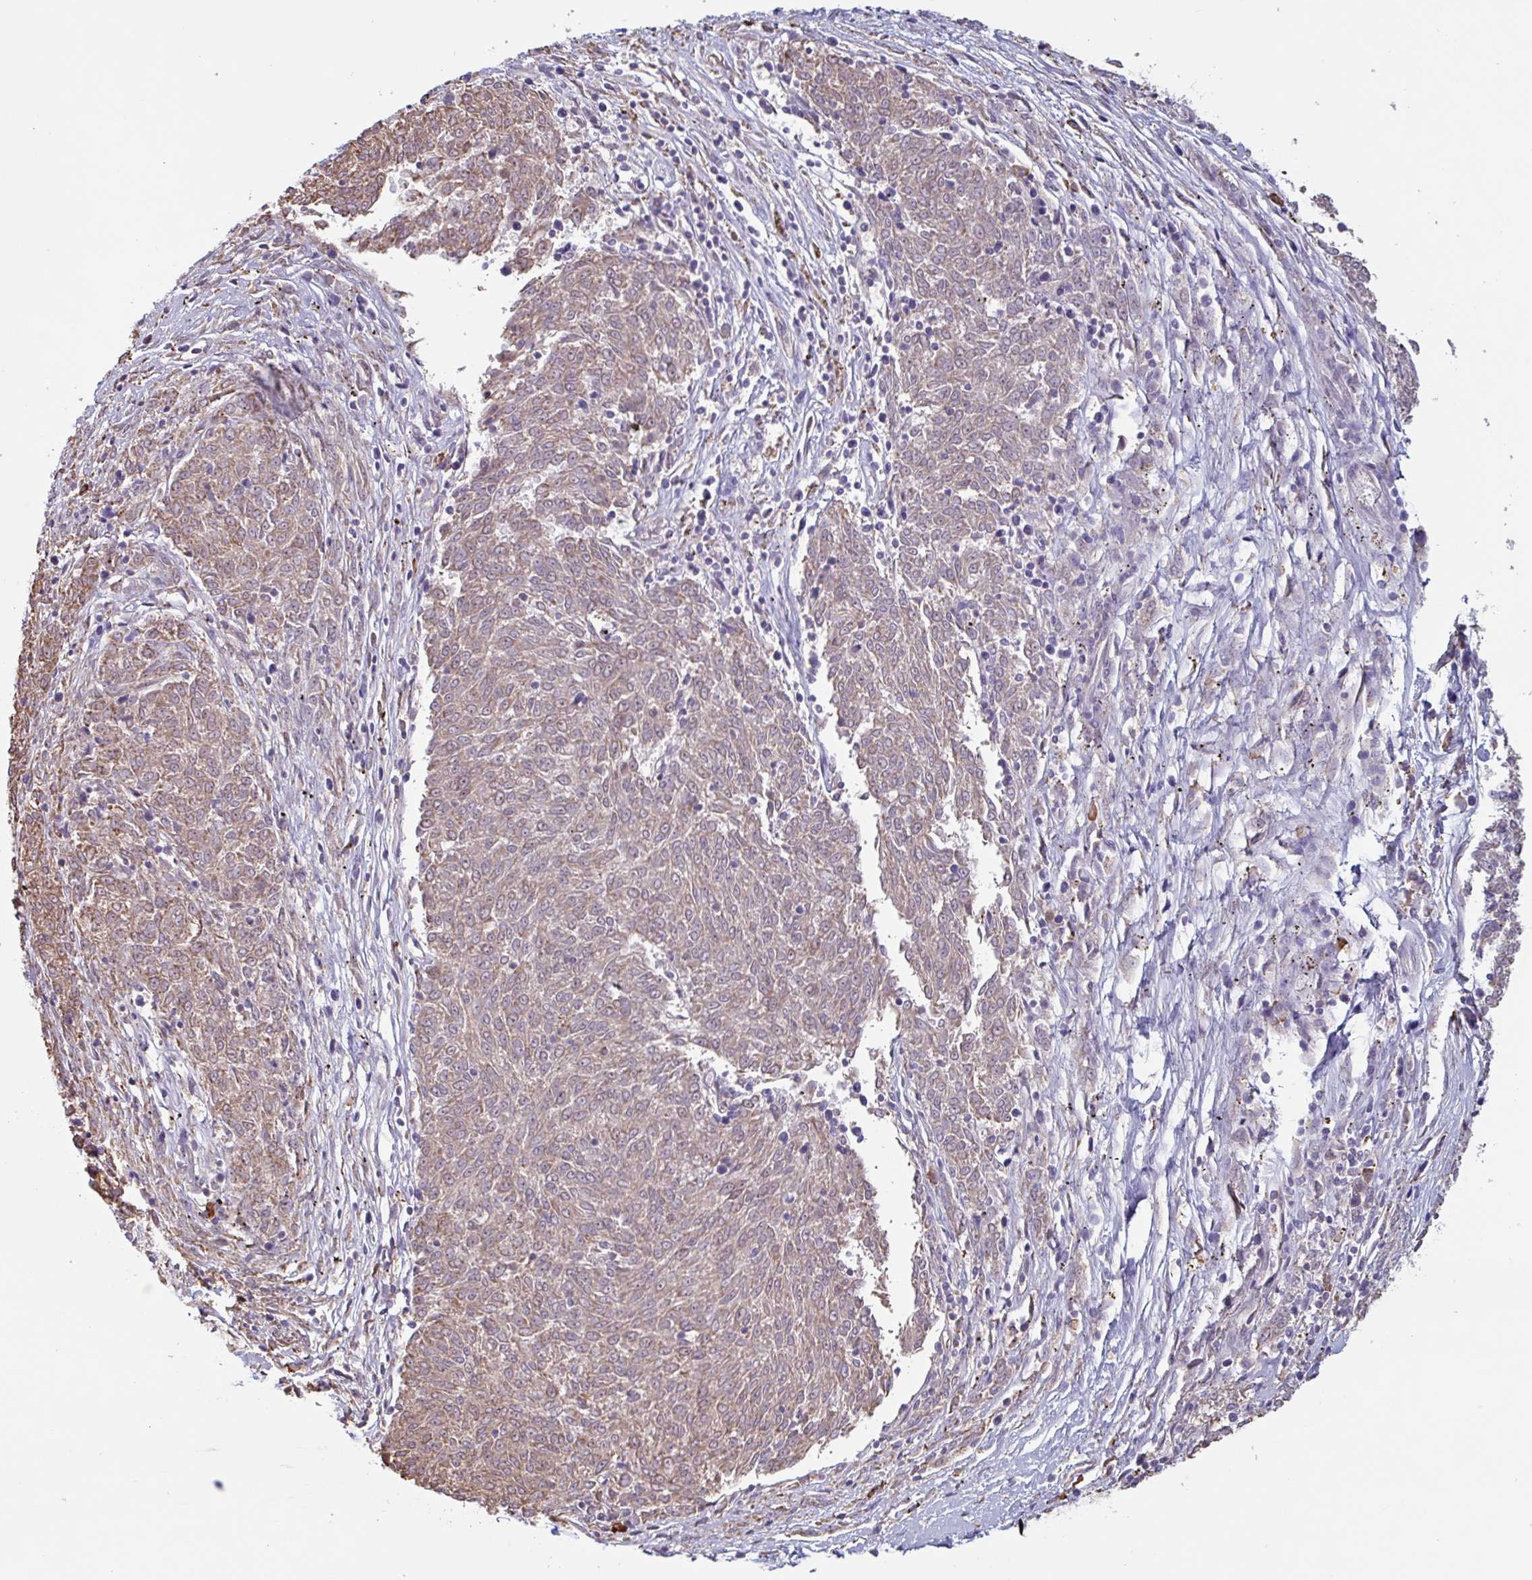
{"staining": {"intensity": "moderate", "quantity": ">75%", "location": "cytoplasmic/membranous"}, "tissue": "melanoma", "cell_type": "Tumor cells", "image_type": "cancer", "snomed": [{"axis": "morphology", "description": "Malignant melanoma, NOS"}, {"axis": "topography", "description": "Skin"}], "caption": "High-power microscopy captured an immunohistochemistry histopathology image of melanoma, revealing moderate cytoplasmic/membranous staining in about >75% of tumor cells.", "gene": "TAF1D", "patient": {"sex": "female", "age": 72}}